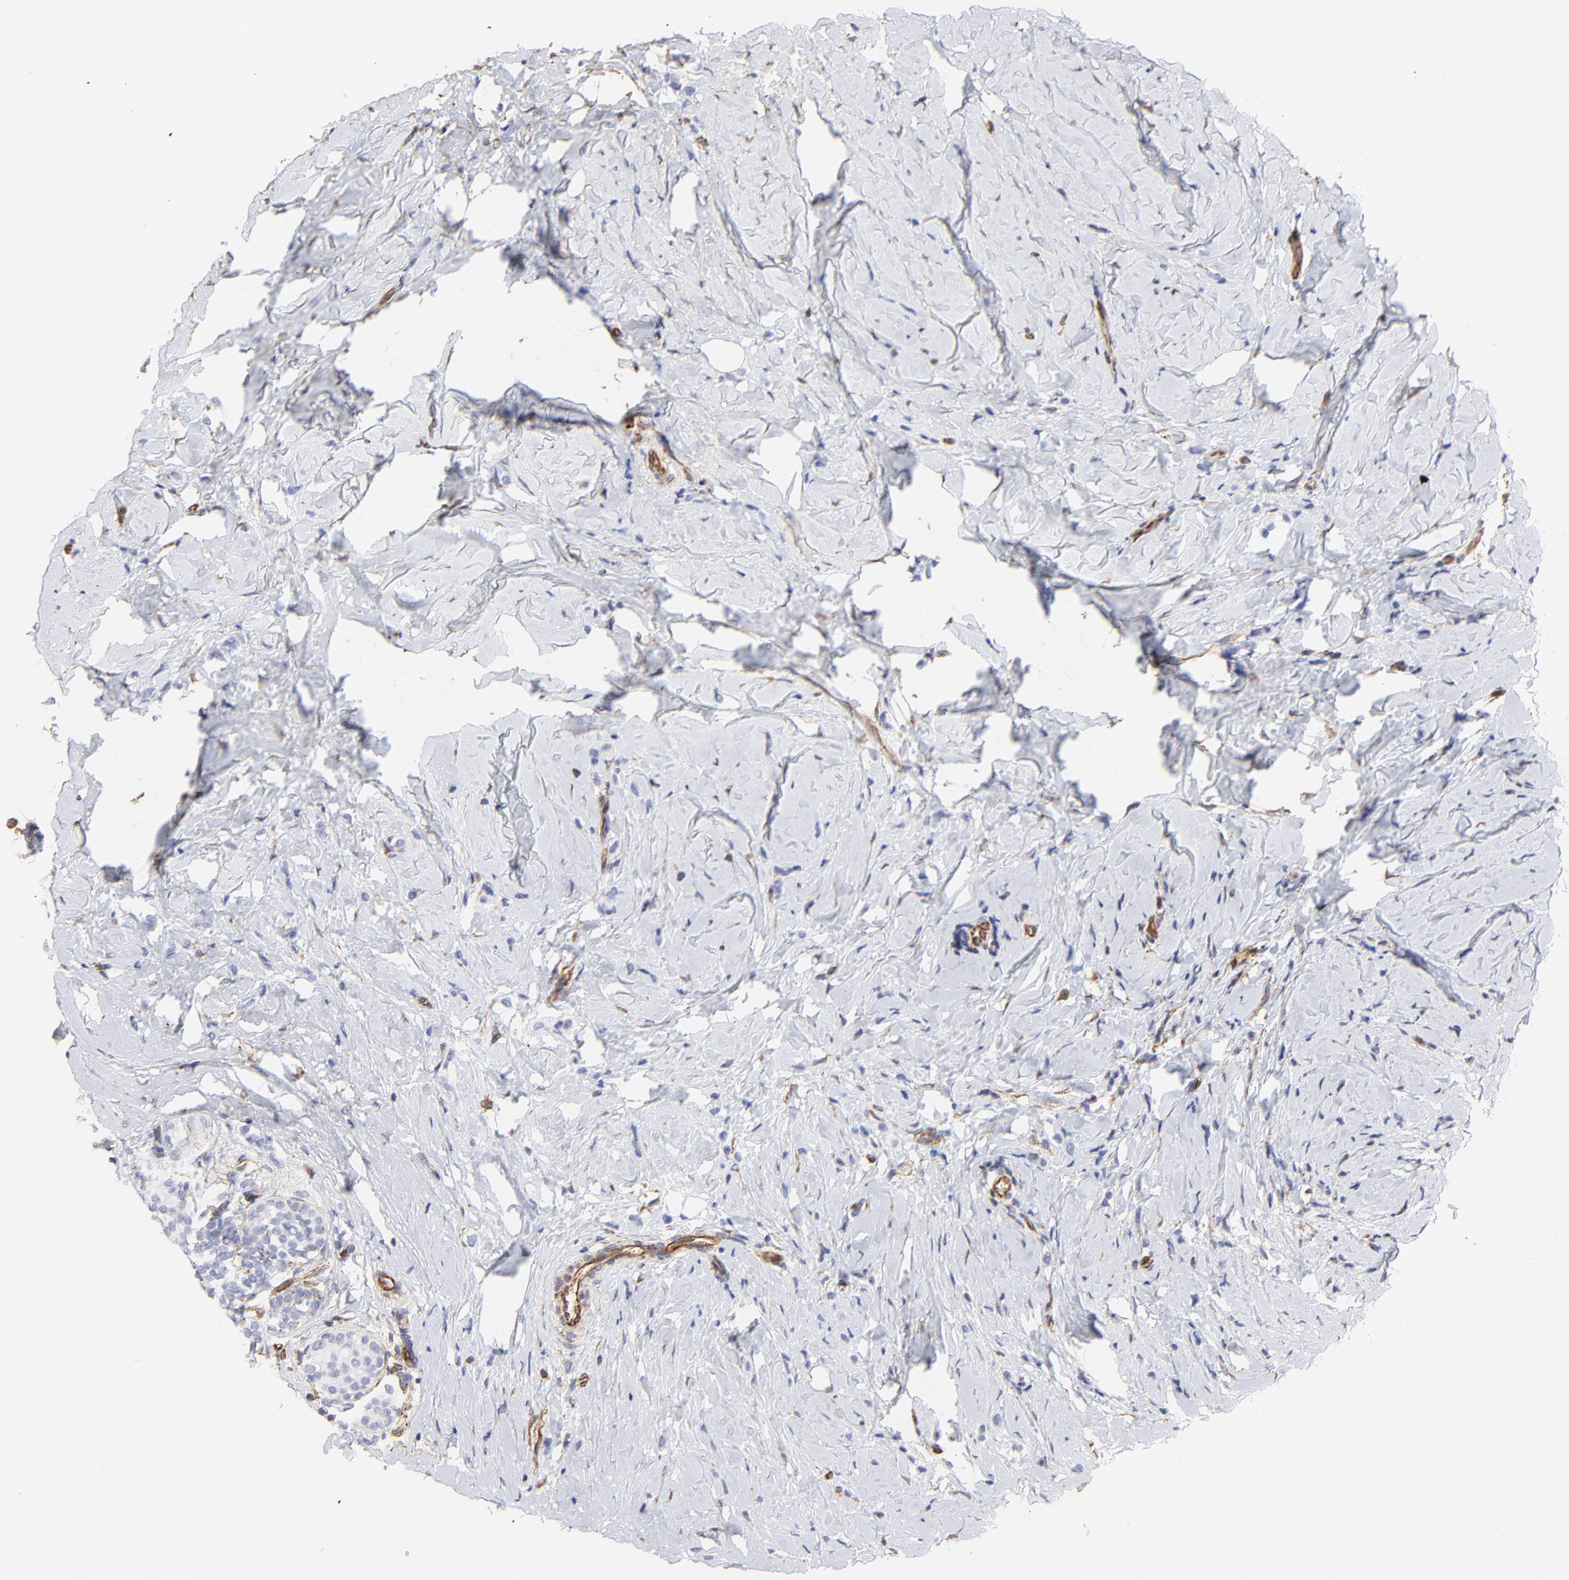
{"staining": {"intensity": "moderate", "quantity": ">75%", "location": "cytoplasmic/membranous"}, "tissue": "breast cancer", "cell_type": "Tumor cells", "image_type": "cancer", "snomed": [{"axis": "morphology", "description": "Lobular carcinoma"}, {"axis": "topography", "description": "Breast"}], "caption": "A brown stain highlights moderate cytoplasmic/membranous expression of a protein in human breast cancer (lobular carcinoma) tumor cells.", "gene": "COX8C", "patient": {"sex": "female", "age": 64}}